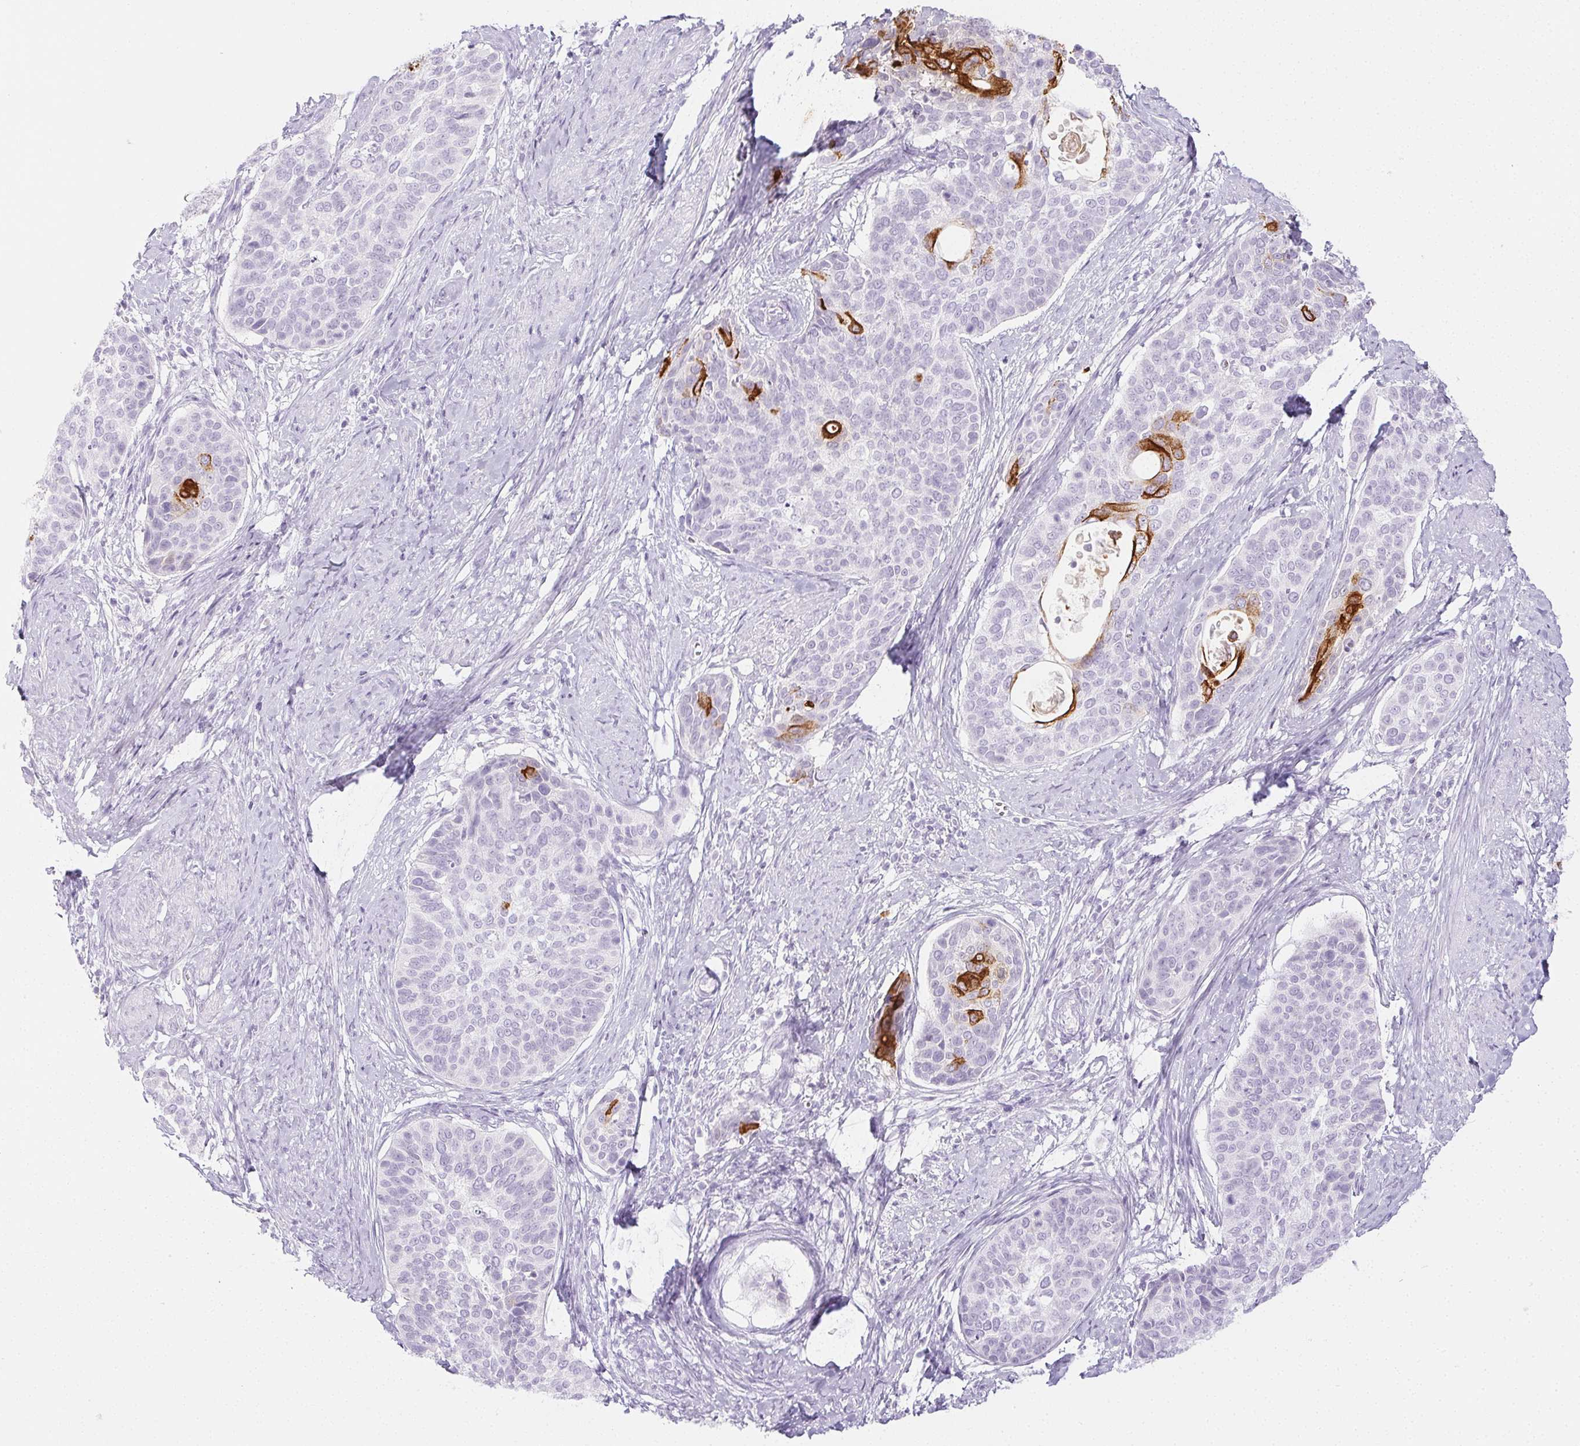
{"staining": {"intensity": "strong", "quantity": "<25%", "location": "cytoplasmic/membranous"}, "tissue": "cervical cancer", "cell_type": "Tumor cells", "image_type": "cancer", "snomed": [{"axis": "morphology", "description": "Squamous cell carcinoma, NOS"}, {"axis": "topography", "description": "Cervix"}], "caption": "Immunohistochemistry (IHC) (DAB (3,3'-diaminobenzidine)) staining of cervical squamous cell carcinoma exhibits strong cytoplasmic/membranous protein positivity in approximately <25% of tumor cells. (DAB (3,3'-diaminobenzidine) IHC, brown staining for protein, blue staining for nuclei).", "gene": "PI3", "patient": {"sex": "female", "age": 69}}